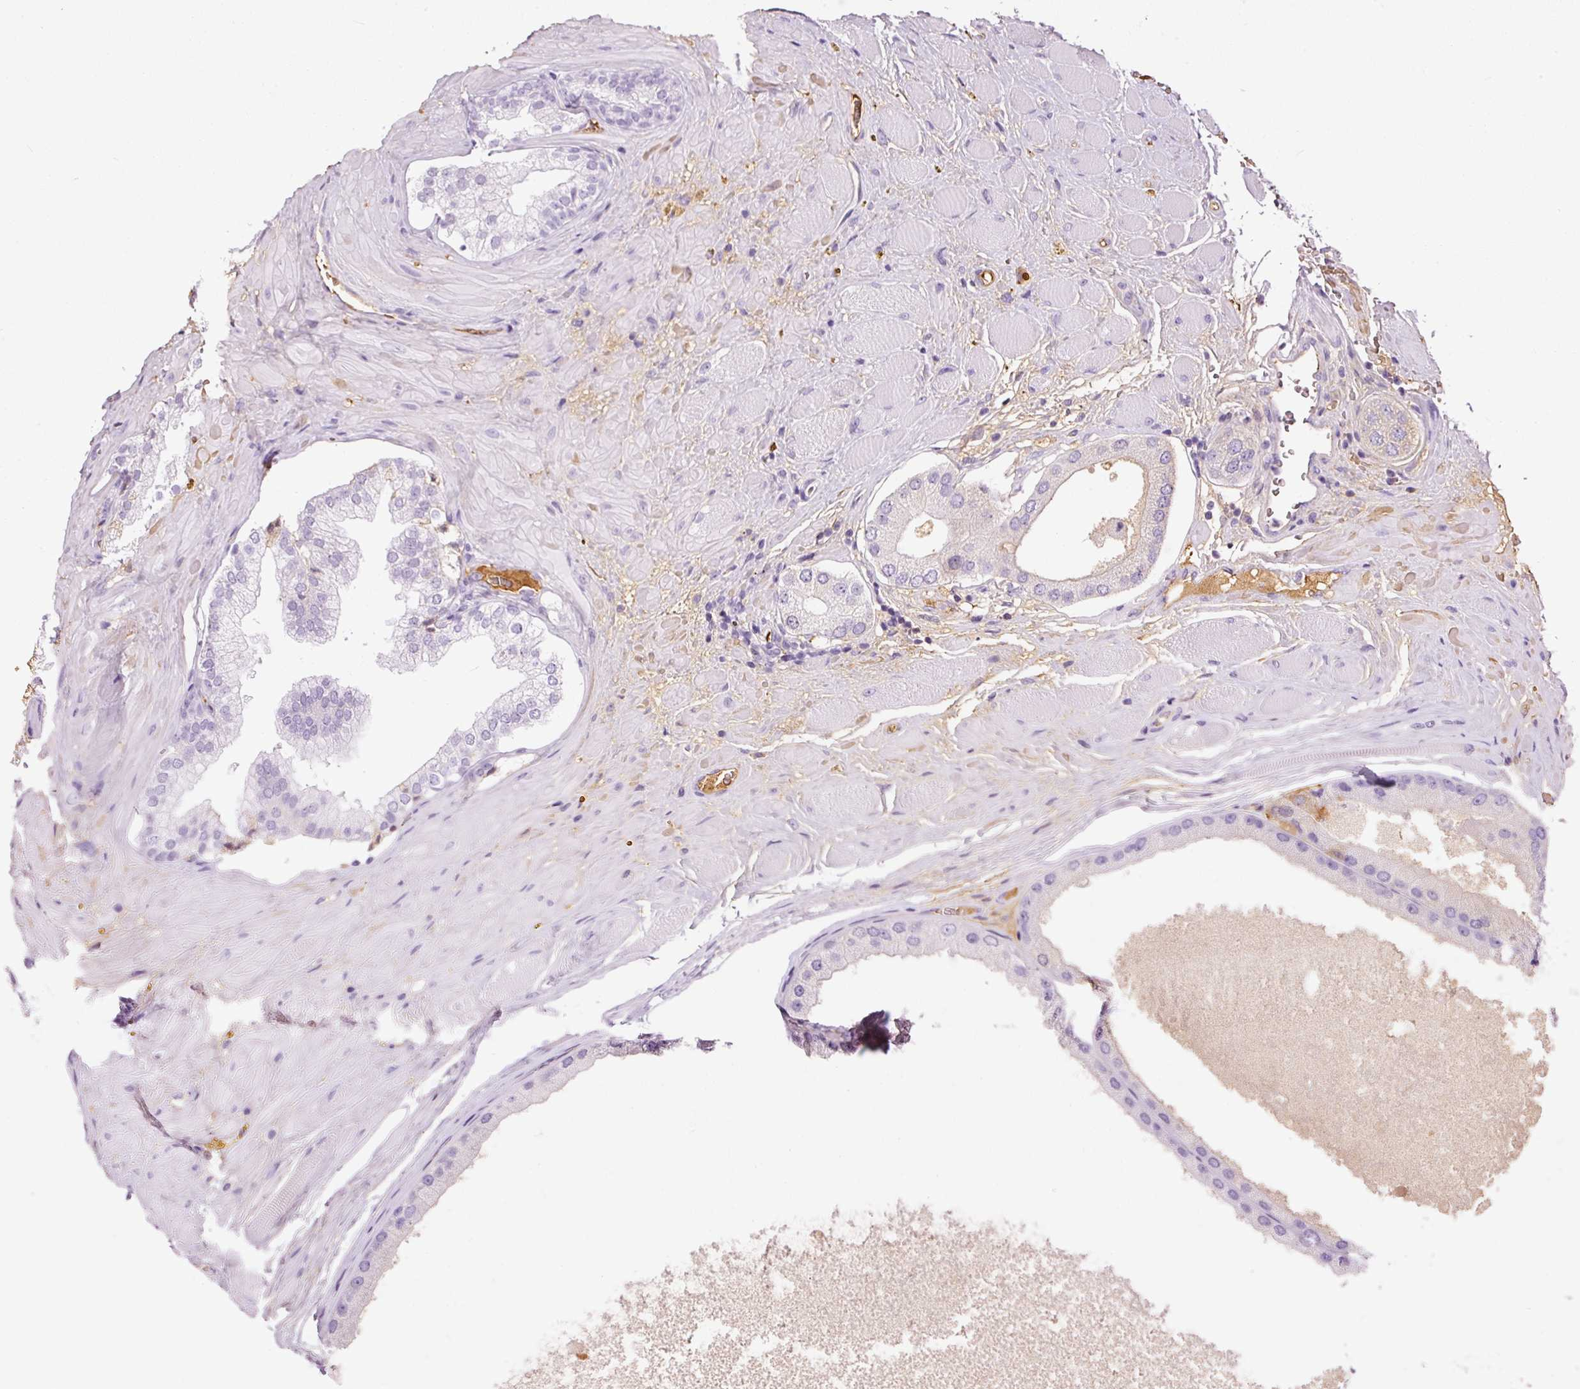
{"staining": {"intensity": "moderate", "quantity": "<25%", "location": "cytoplasmic/membranous,nuclear"}, "tissue": "prostate cancer", "cell_type": "Tumor cells", "image_type": "cancer", "snomed": [{"axis": "morphology", "description": "Adenocarcinoma, Low grade"}, {"axis": "topography", "description": "Prostate"}], "caption": "Brown immunohistochemical staining in prostate cancer (low-grade adenocarcinoma) reveals moderate cytoplasmic/membranous and nuclear staining in approximately <25% of tumor cells.", "gene": "PRPF38B", "patient": {"sex": "male", "age": 42}}